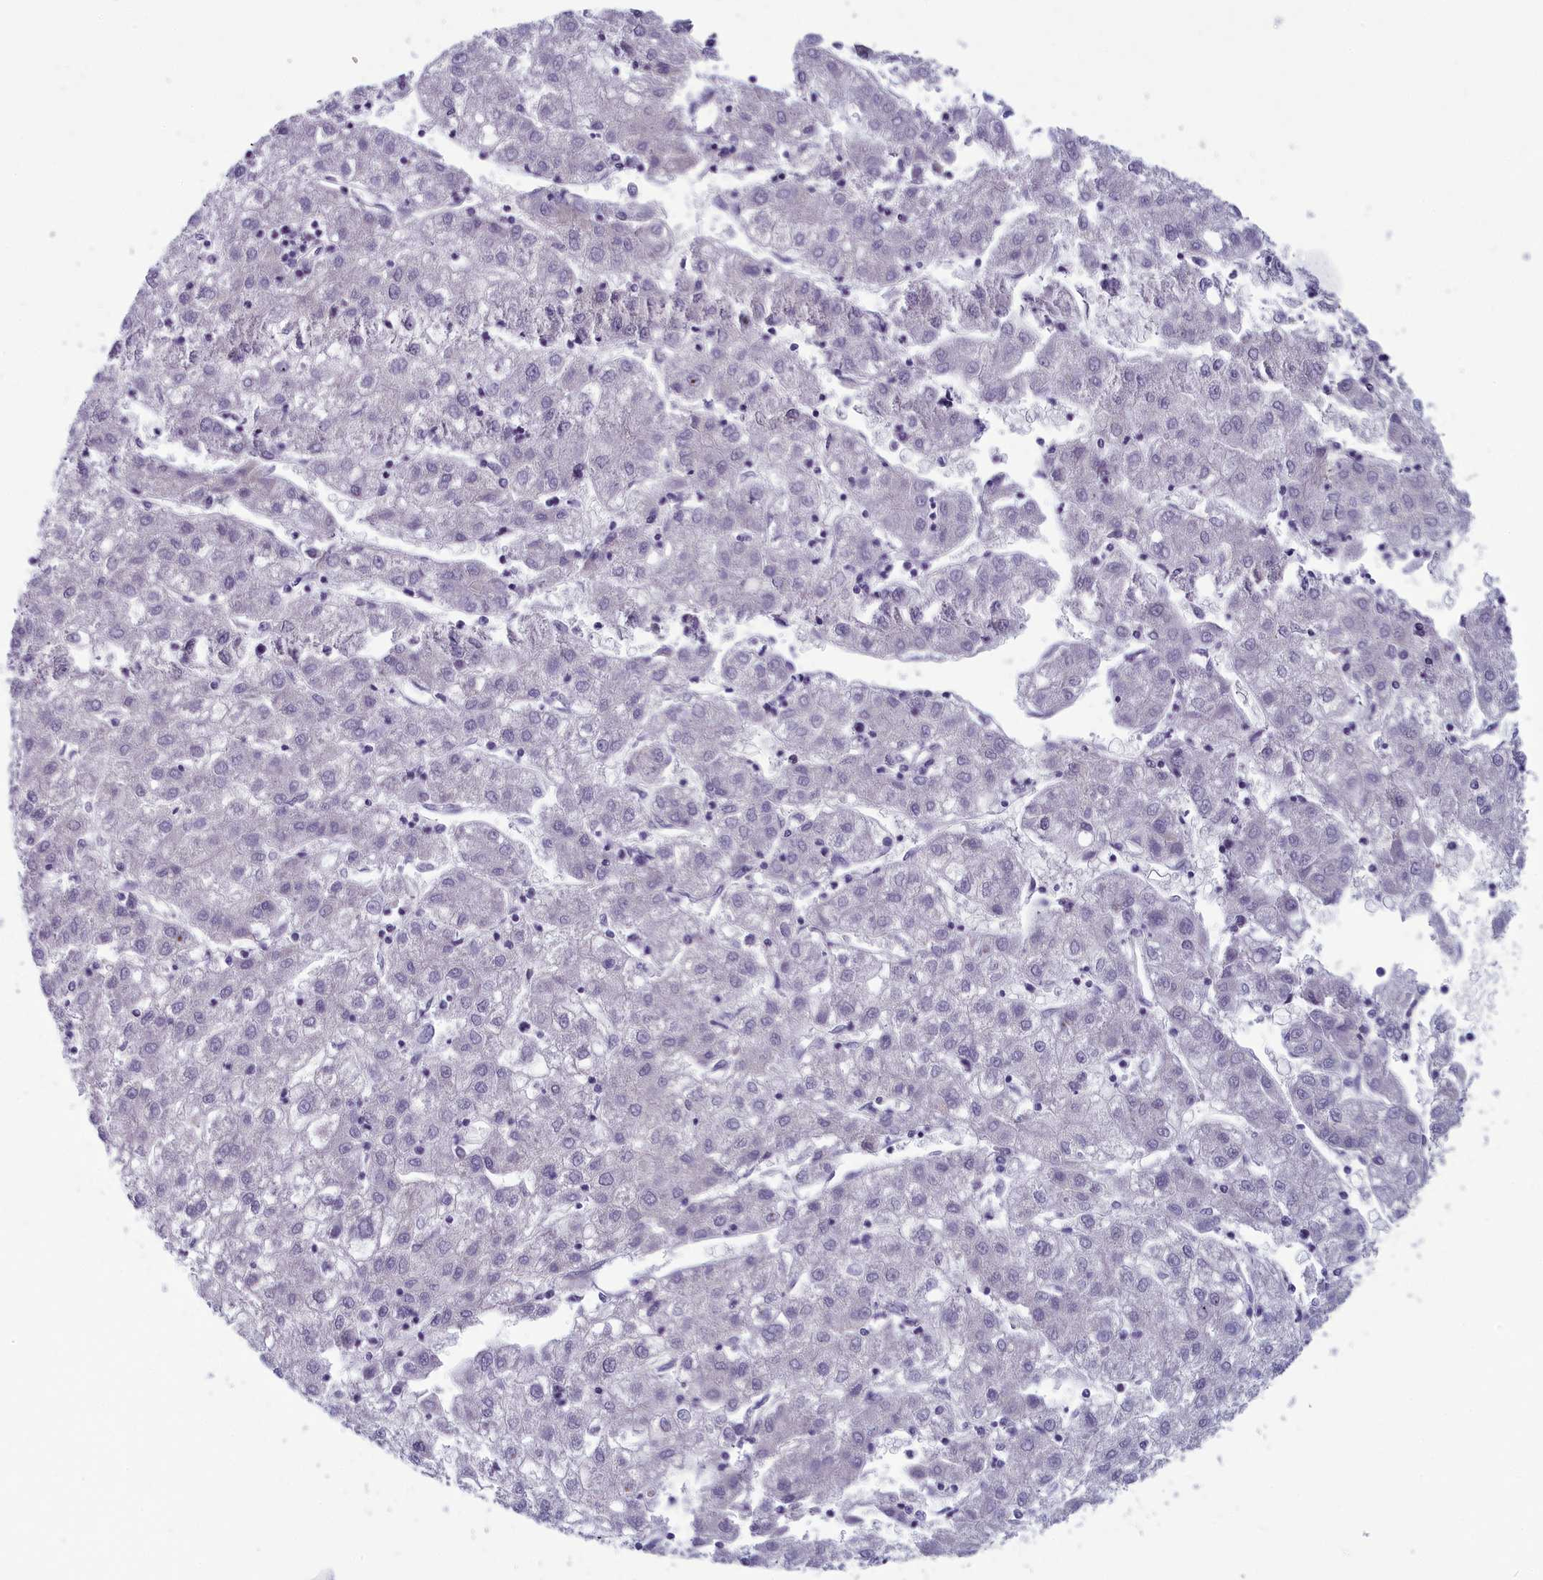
{"staining": {"intensity": "negative", "quantity": "none", "location": "none"}, "tissue": "liver cancer", "cell_type": "Tumor cells", "image_type": "cancer", "snomed": [{"axis": "morphology", "description": "Carcinoma, Hepatocellular, NOS"}, {"axis": "topography", "description": "Liver"}], "caption": "The histopathology image demonstrates no staining of tumor cells in hepatocellular carcinoma (liver). (IHC, brightfield microscopy, high magnification).", "gene": "MRI1", "patient": {"sex": "male", "age": 72}}